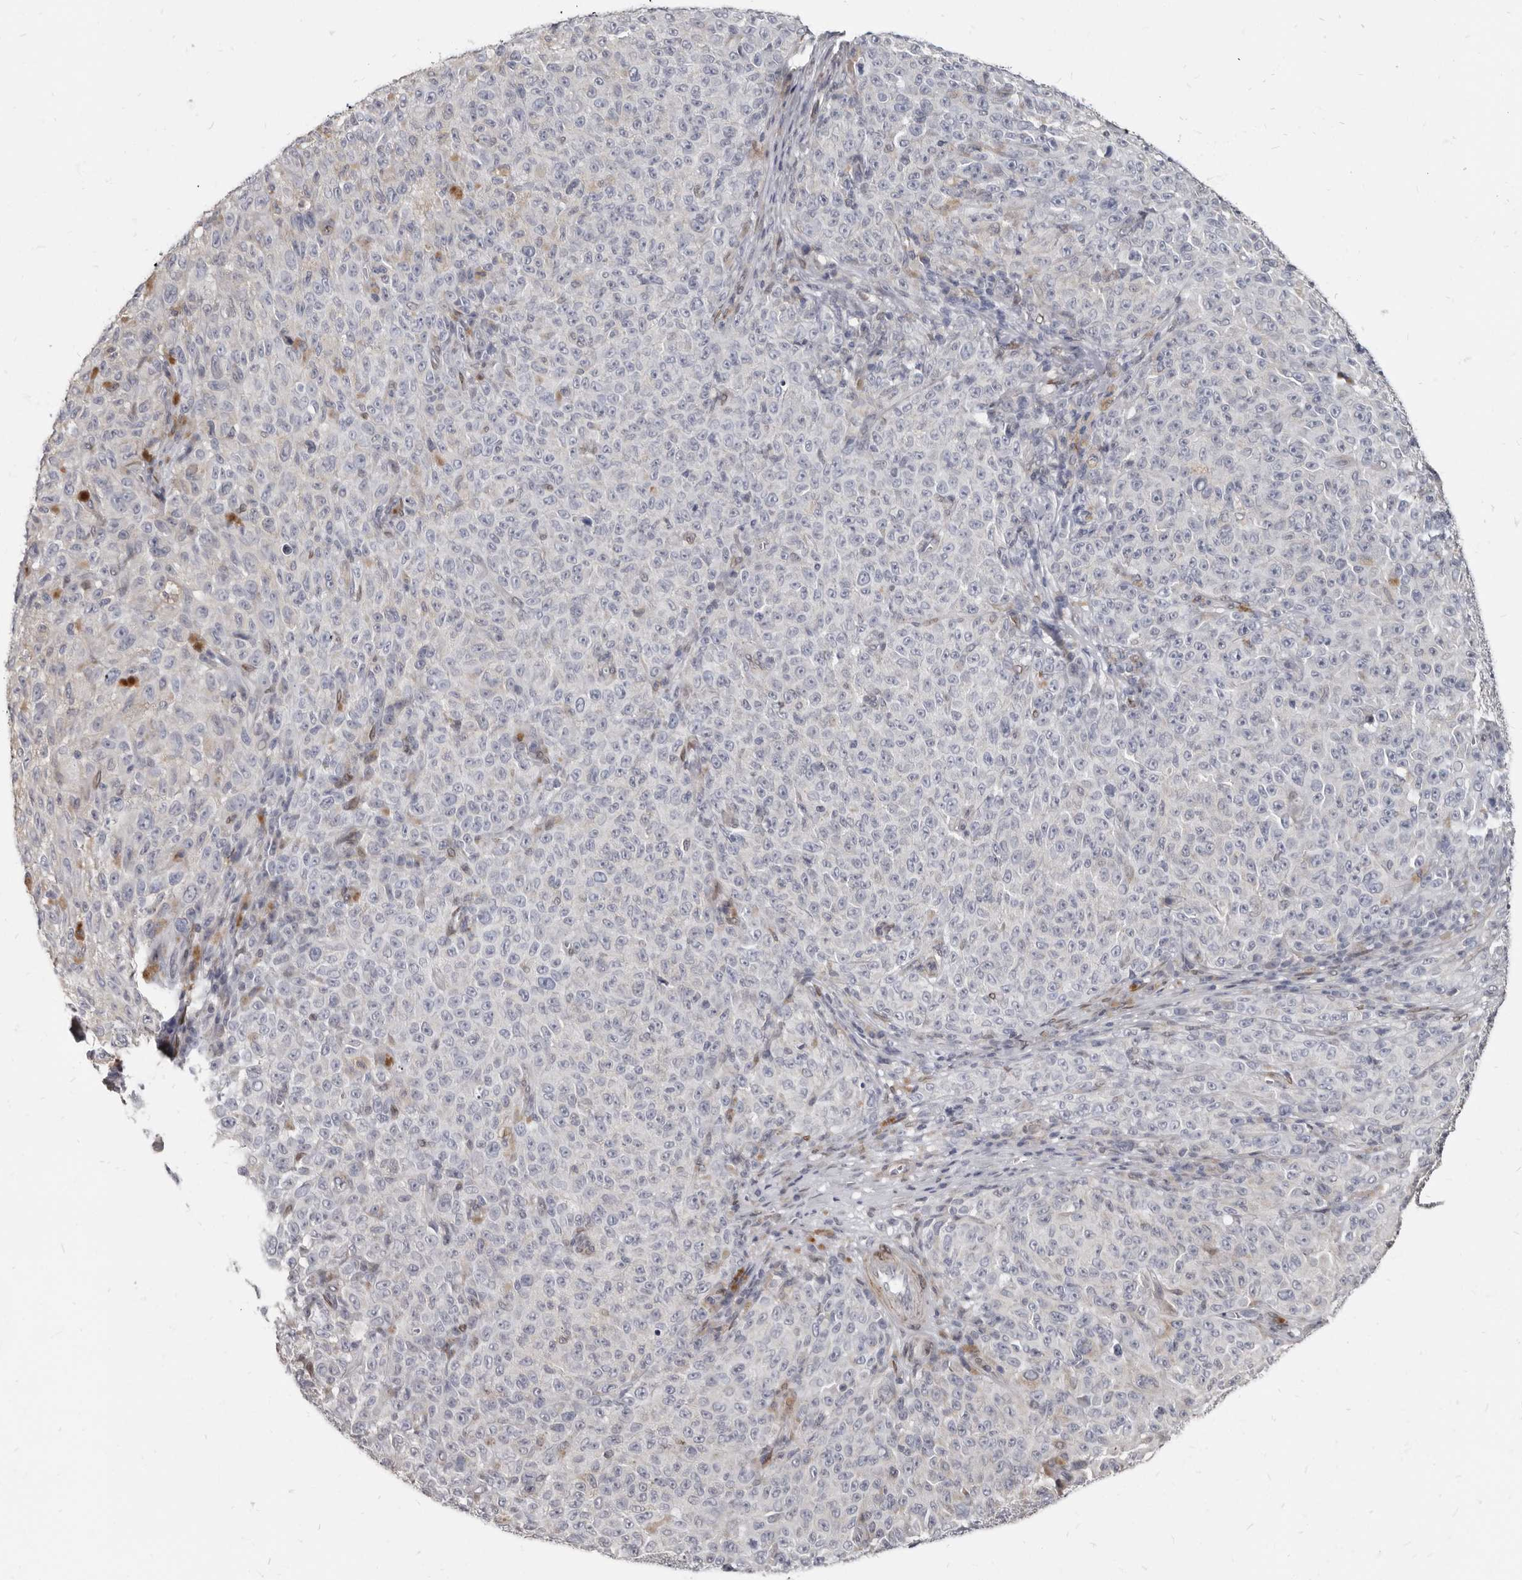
{"staining": {"intensity": "negative", "quantity": "none", "location": "none"}, "tissue": "melanoma", "cell_type": "Tumor cells", "image_type": "cancer", "snomed": [{"axis": "morphology", "description": "Malignant melanoma, NOS"}, {"axis": "topography", "description": "Skin"}], "caption": "Human melanoma stained for a protein using immunohistochemistry demonstrates no staining in tumor cells.", "gene": "MRGPRF", "patient": {"sex": "female", "age": 82}}